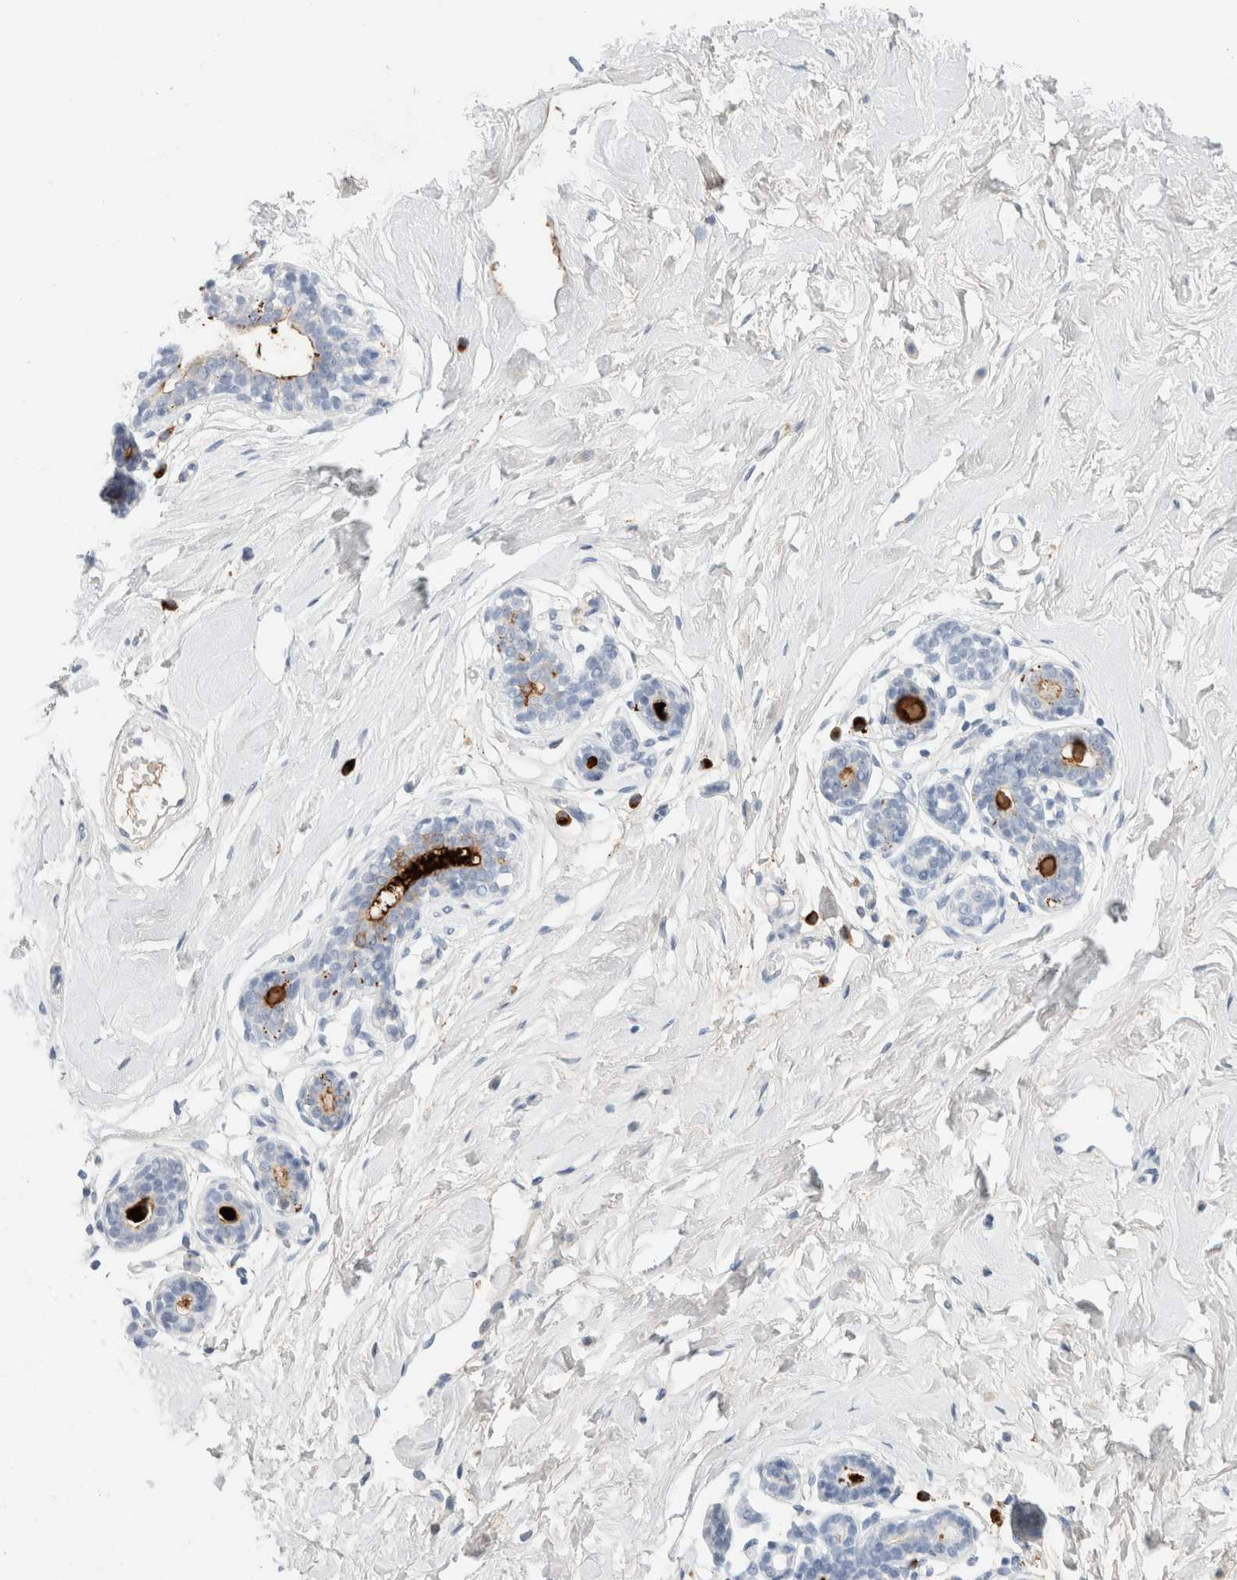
{"staining": {"intensity": "negative", "quantity": "none", "location": "none"}, "tissue": "breast", "cell_type": "Adipocytes", "image_type": "normal", "snomed": [{"axis": "morphology", "description": "Normal tissue, NOS"}, {"axis": "morphology", "description": "Adenoma, NOS"}, {"axis": "topography", "description": "Breast"}], "caption": "The immunohistochemistry (IHC) photomicrograph has no significant positivity in adipocytes of breast. (DAB (3,3'-diaminobenzidine) IHC with hematoxylin counter stain).", "gene": "IL6", "patient": {"sex": "female", "age": 23}}